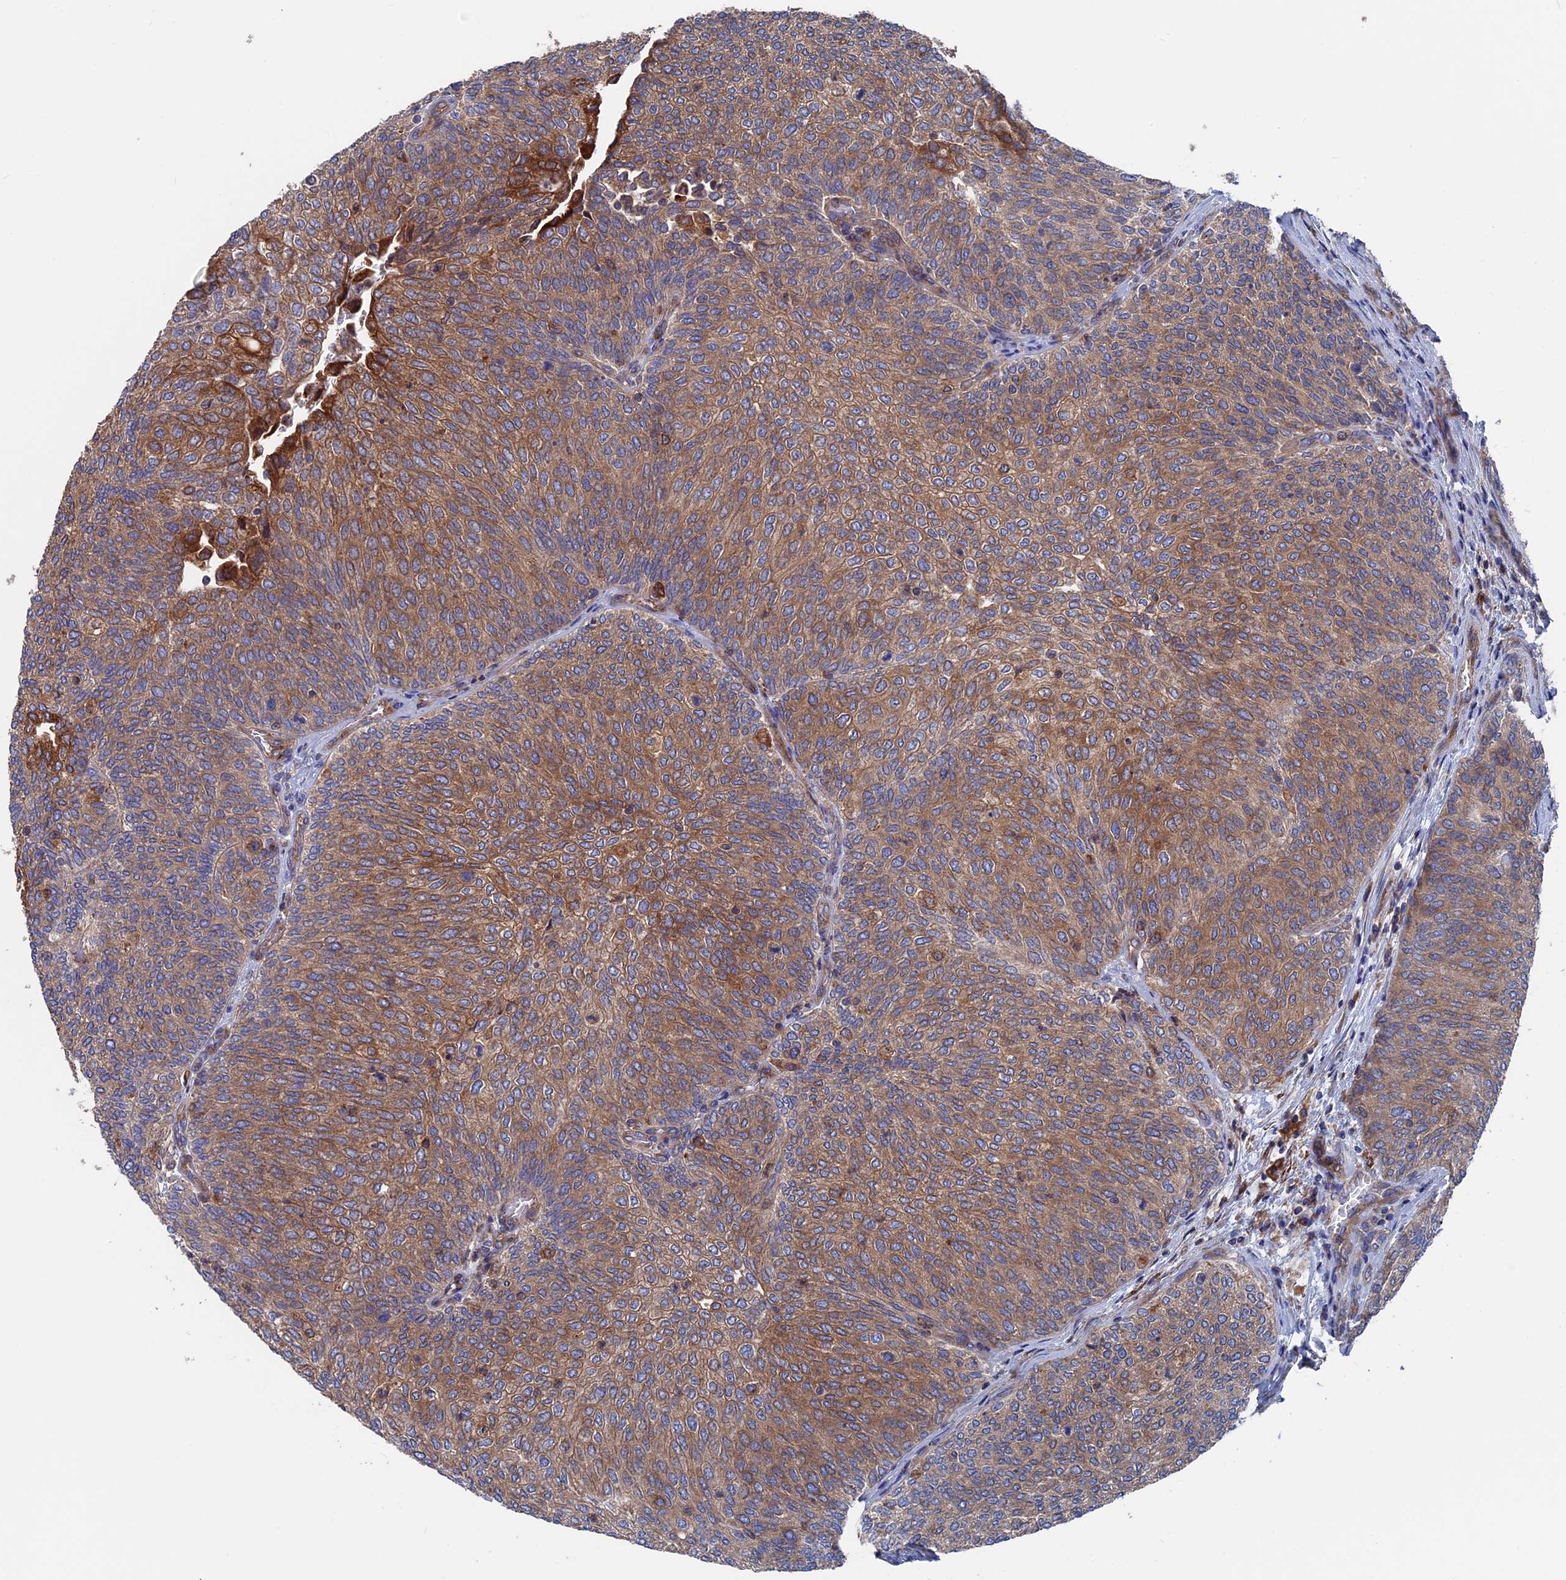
{"staining": {"intensity": "strong", "quantity": ">75%", "location": "cytoplasmic/membranous"}, "tissue": "urothelial cancer", "cell_type": "Tumor cells", "image_type": "cancer", "snomed": [{"axis": "morphology", "description": "Urothelial carcinoma, Low grade"}, {"axis": "topography", "description": "Urinary bladder"}], "caption": "Urothelial cancer stained with a brown dye reveals strong cytoplasmic/membranous positive positivity in about >75% of tumor cells.", "gene": "DNAJC3", "patient": {"sex": "female", "age": 79}}